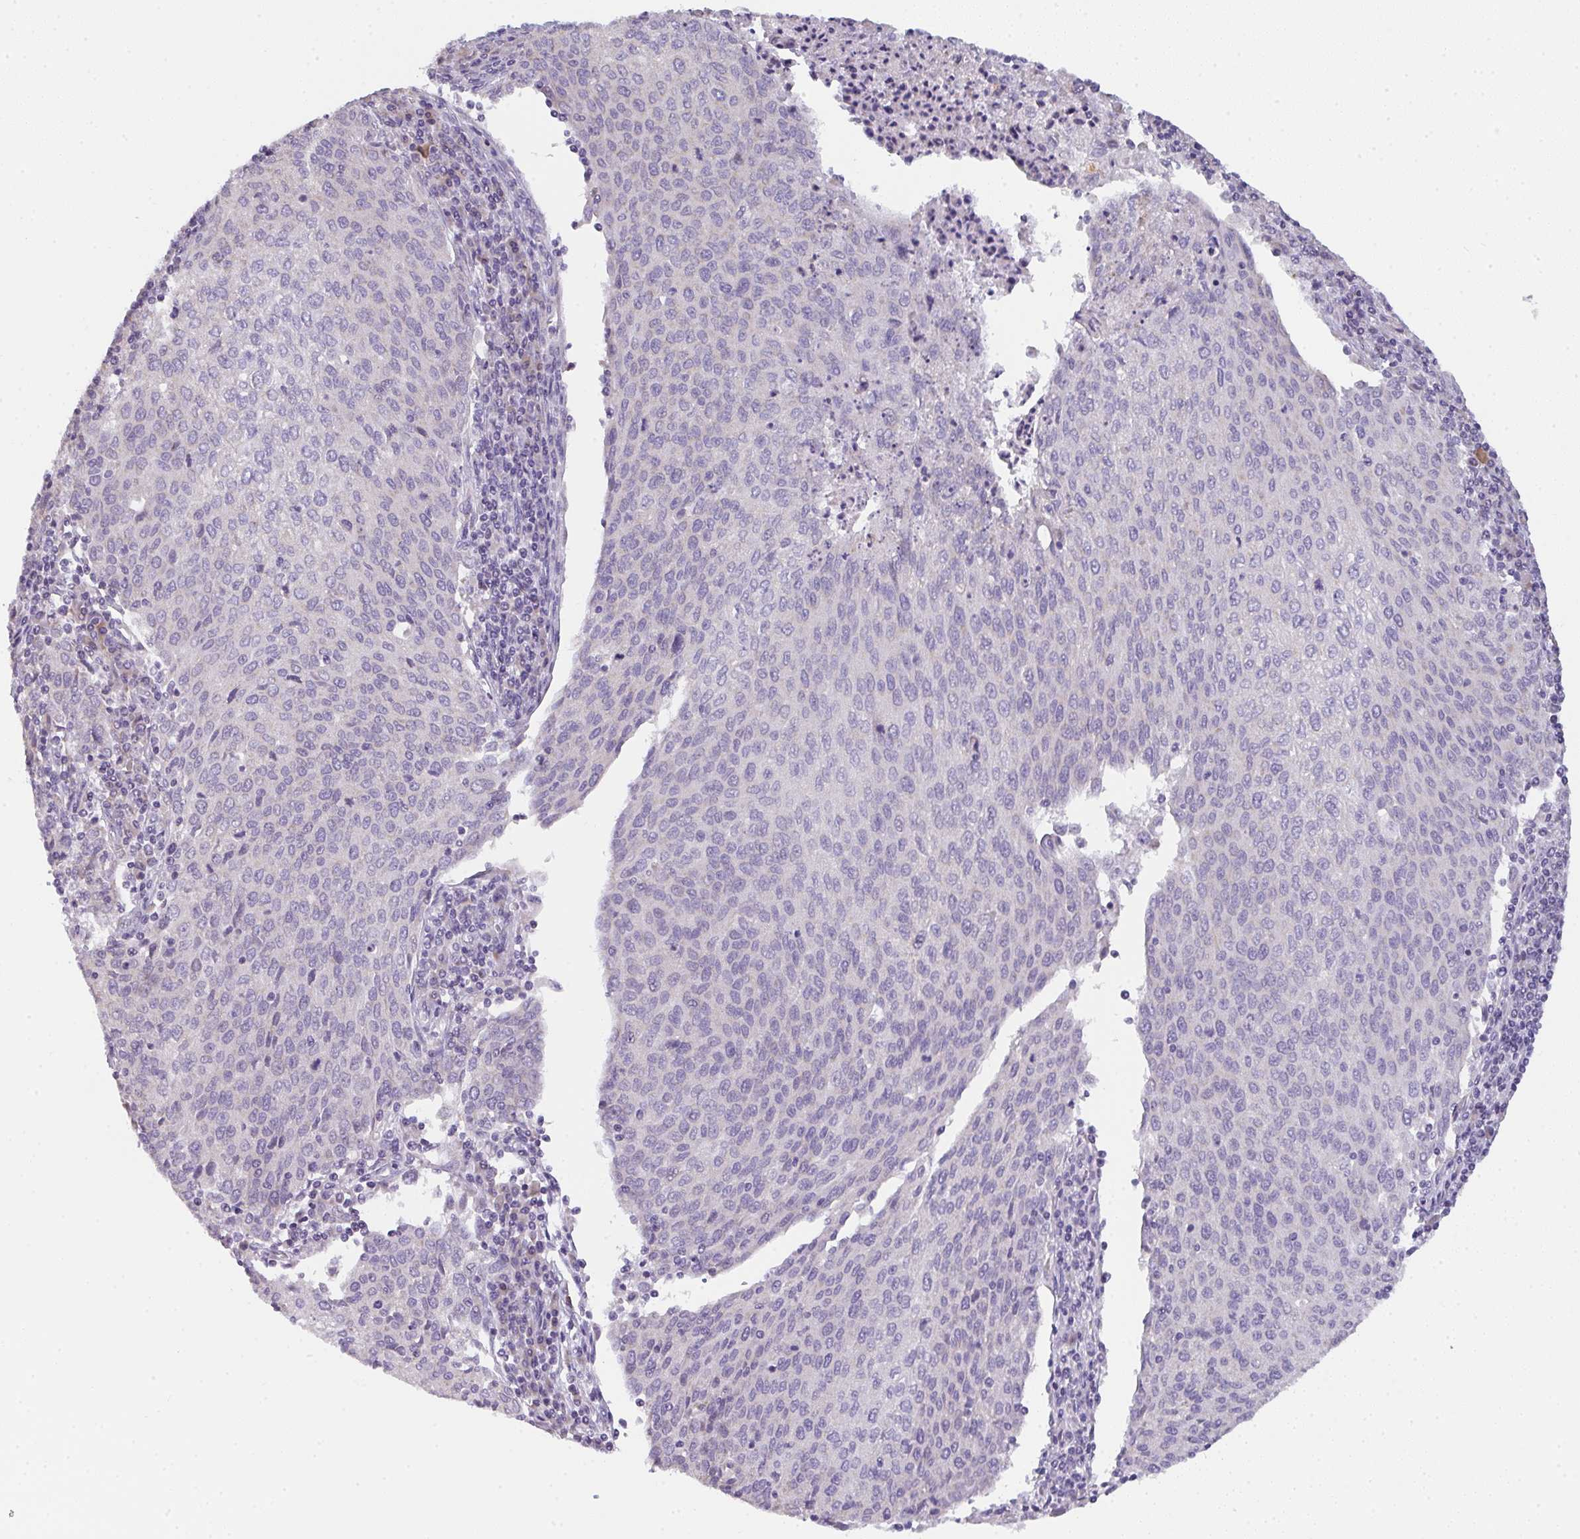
{"staining": {"intensity": "negative", "quantity": "none", "location": "none"}, "tissue": "cervical cancer", "cell_type": "Tumor cells", "image_type": "cancer", "snomed": [{"axis": "morphology", "description": "Squamous cell carcinoma, NOS"}, {"axis": "topography", "description": "Cervix"}], "caption": "Tumor cells show no significant protein positivity in squamous cell carcinoma (cervical). (DAB immunohistochemistry visualized using brightfield microscopy, high magnification).", "gene": "CACNA1S", "patient": {"sex": "female", "age": 46}}